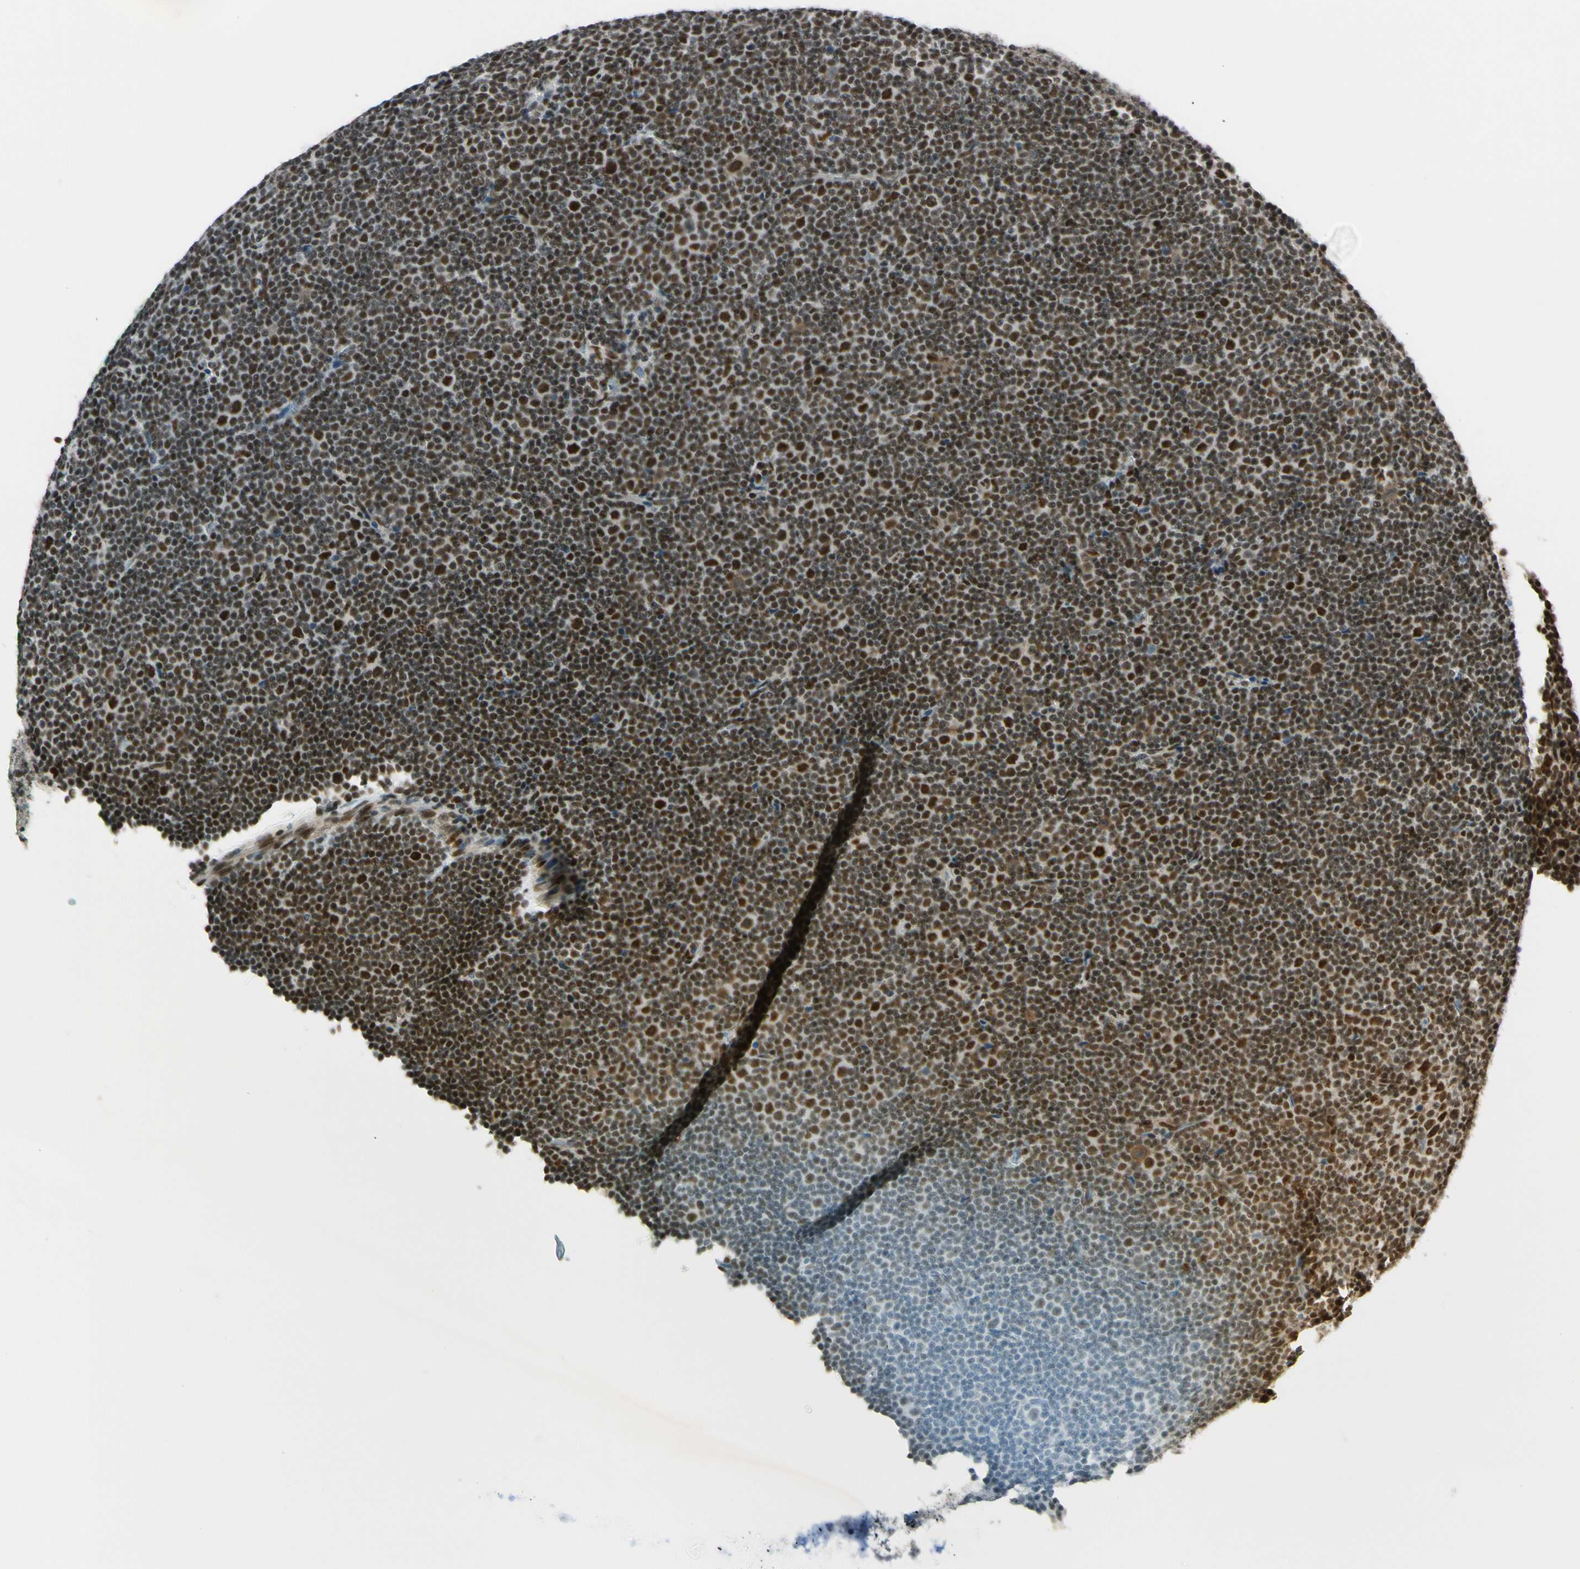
{"staining": {"intensity": "strong", "quantity": ">75%", "location": "nuclear"}, "tissue": "lymphoma", "cell_type": "Tumor cells", "image_type": "cancer", "snomed": [{"axis": "morphology", "description": "Malignant lymphoma, non-Hodgkin's type, Low grade"}, {"axis": "topography", "description": "Lymph node"}], "caption": "A high amount of strong nuclear expression is present in about >75% of tumor cells in malignant lymphoma, non-Hodgkin's type (low-grade) tissue.", "gene": "CHAMP1", "patient": {"sex": "female", "age": 67}}